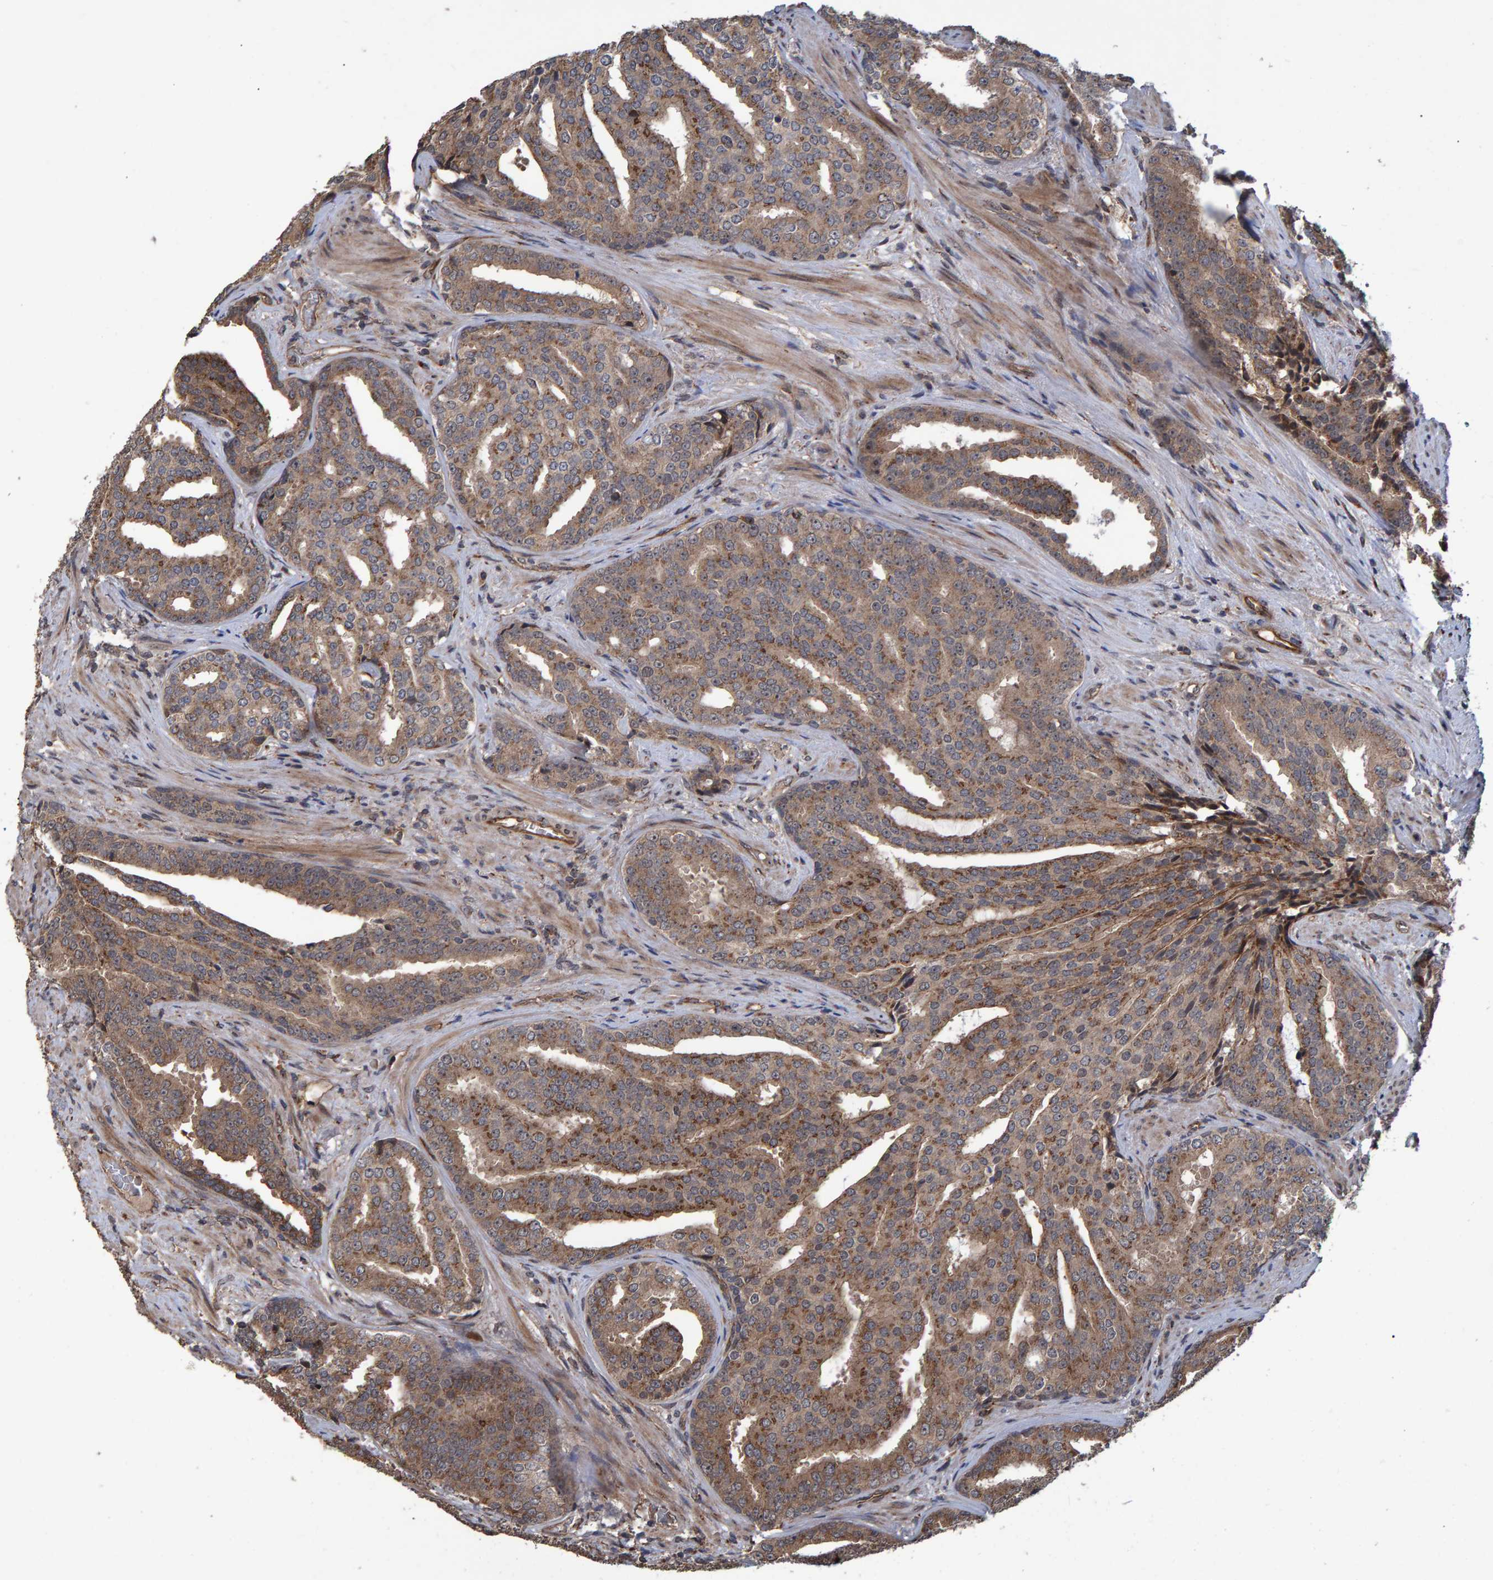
{"staining": {"intensity": "moderate", "quantity": ">75%", "location": "cytoplasmic/membranous"}, "tissue": "prostate cancer", "cell_type": "Tumor cells", "image_type": "cancer", "snomed": [{"axis": "morphology", "description": "Adenocarcinoma, High grade"}, {"axis": "topography", "description": "Prostate"}], "caption": "Approximately >75% of tumor cells in prostate high-grade adenocarcinoma show moderate cytoplasmic/membranous protein expression as visualized by brown immunohistochemical staining.", "gene": "TRIM68", "patient": {"sex": "male", "age": 71}}